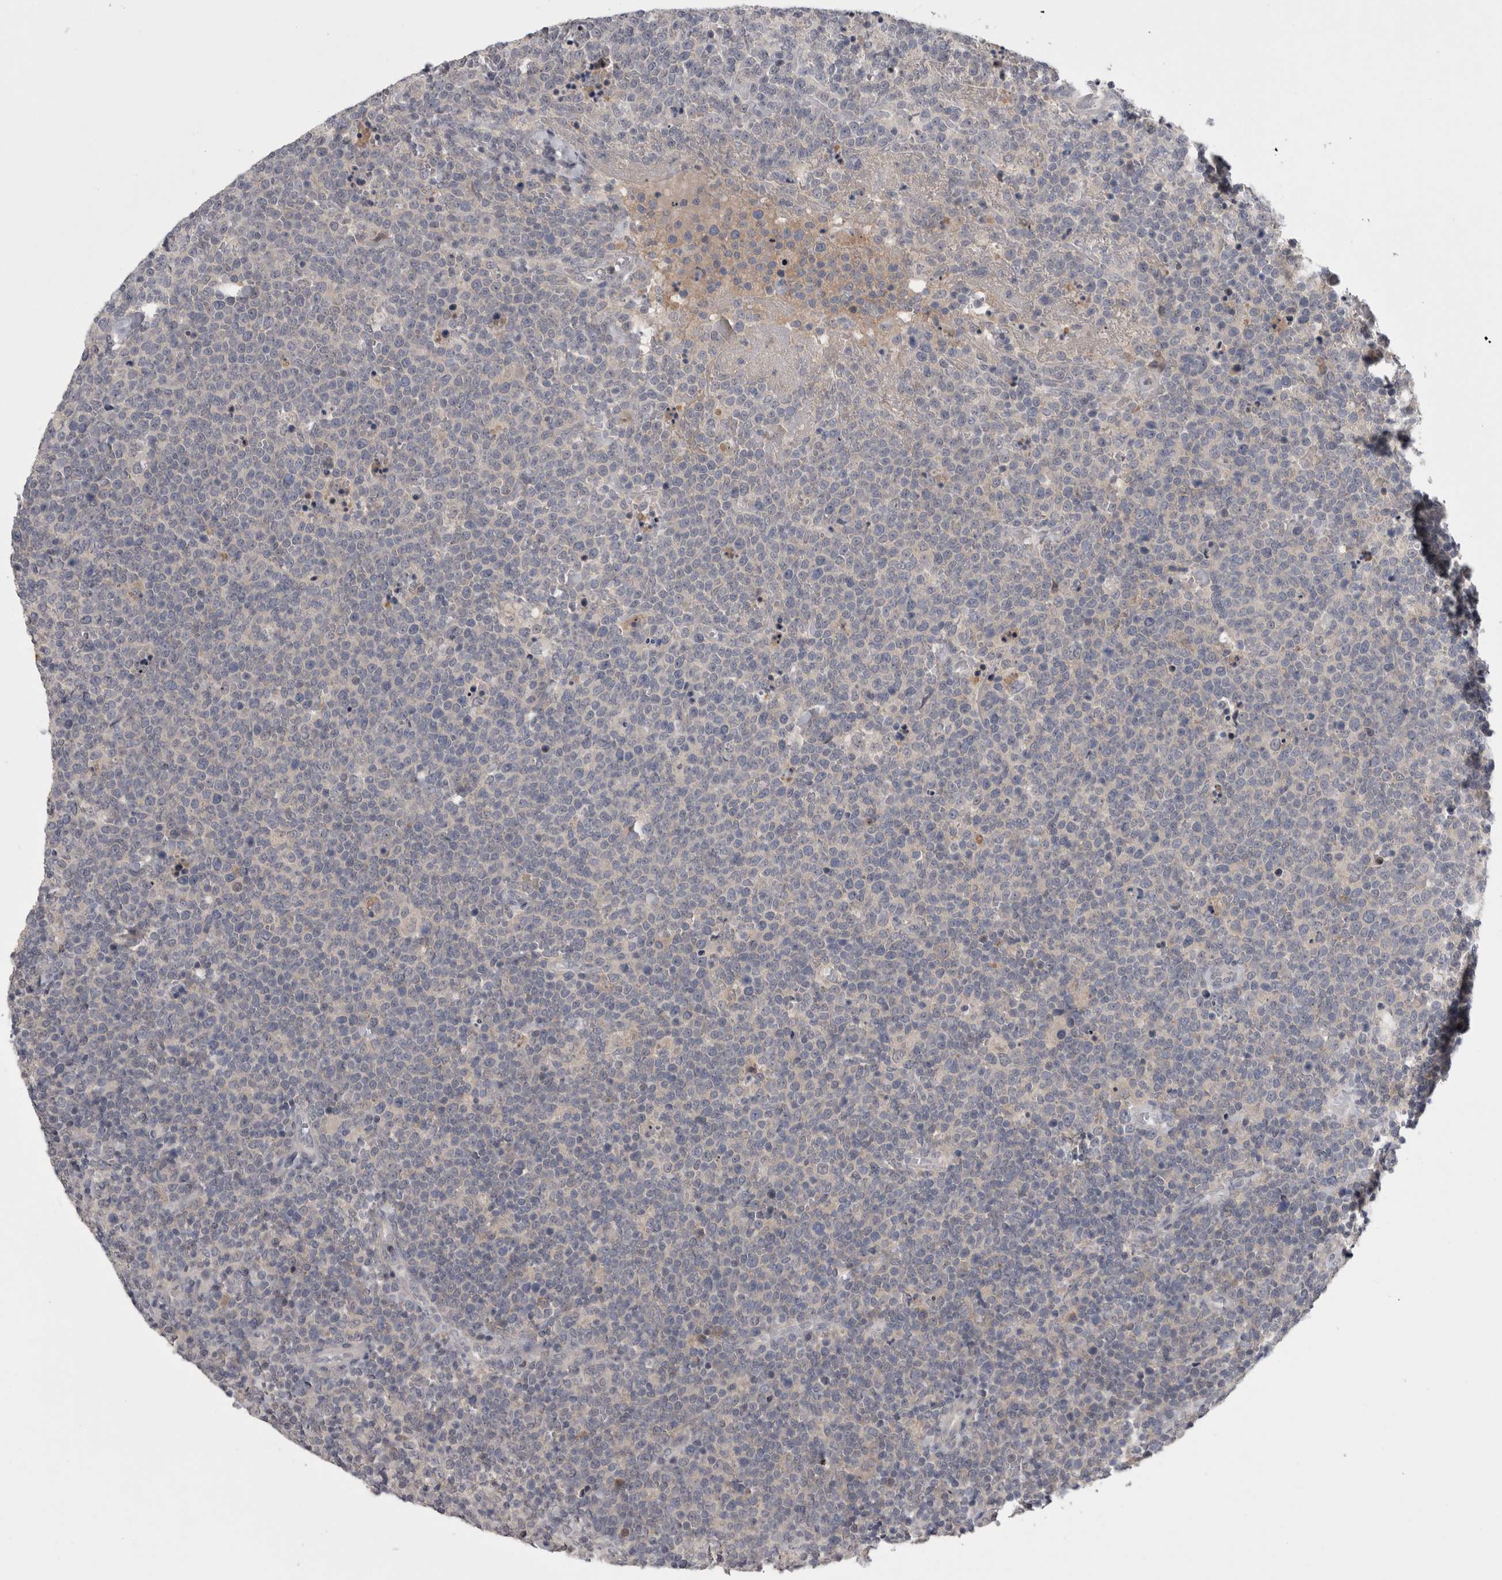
{"staining": {"intensity": "negative", "quantity": "none", "location": "none"}, "tissue": "lymphoma", "cell_type": "Tumor cells", "image_type": "cancer", "snomed": [{"axis": "morphology", "description": "Malignant lymphoma, non-Hodgkin's type, High grade"}, {"axis": "topography", "description": "Lymph node"}], "caption": "DAB immunohistochemical staining of lymphoma displays no significant staining in tumor cells.", "gene": "ZNF114", "patient": {"sex": "male", "age": 61}}